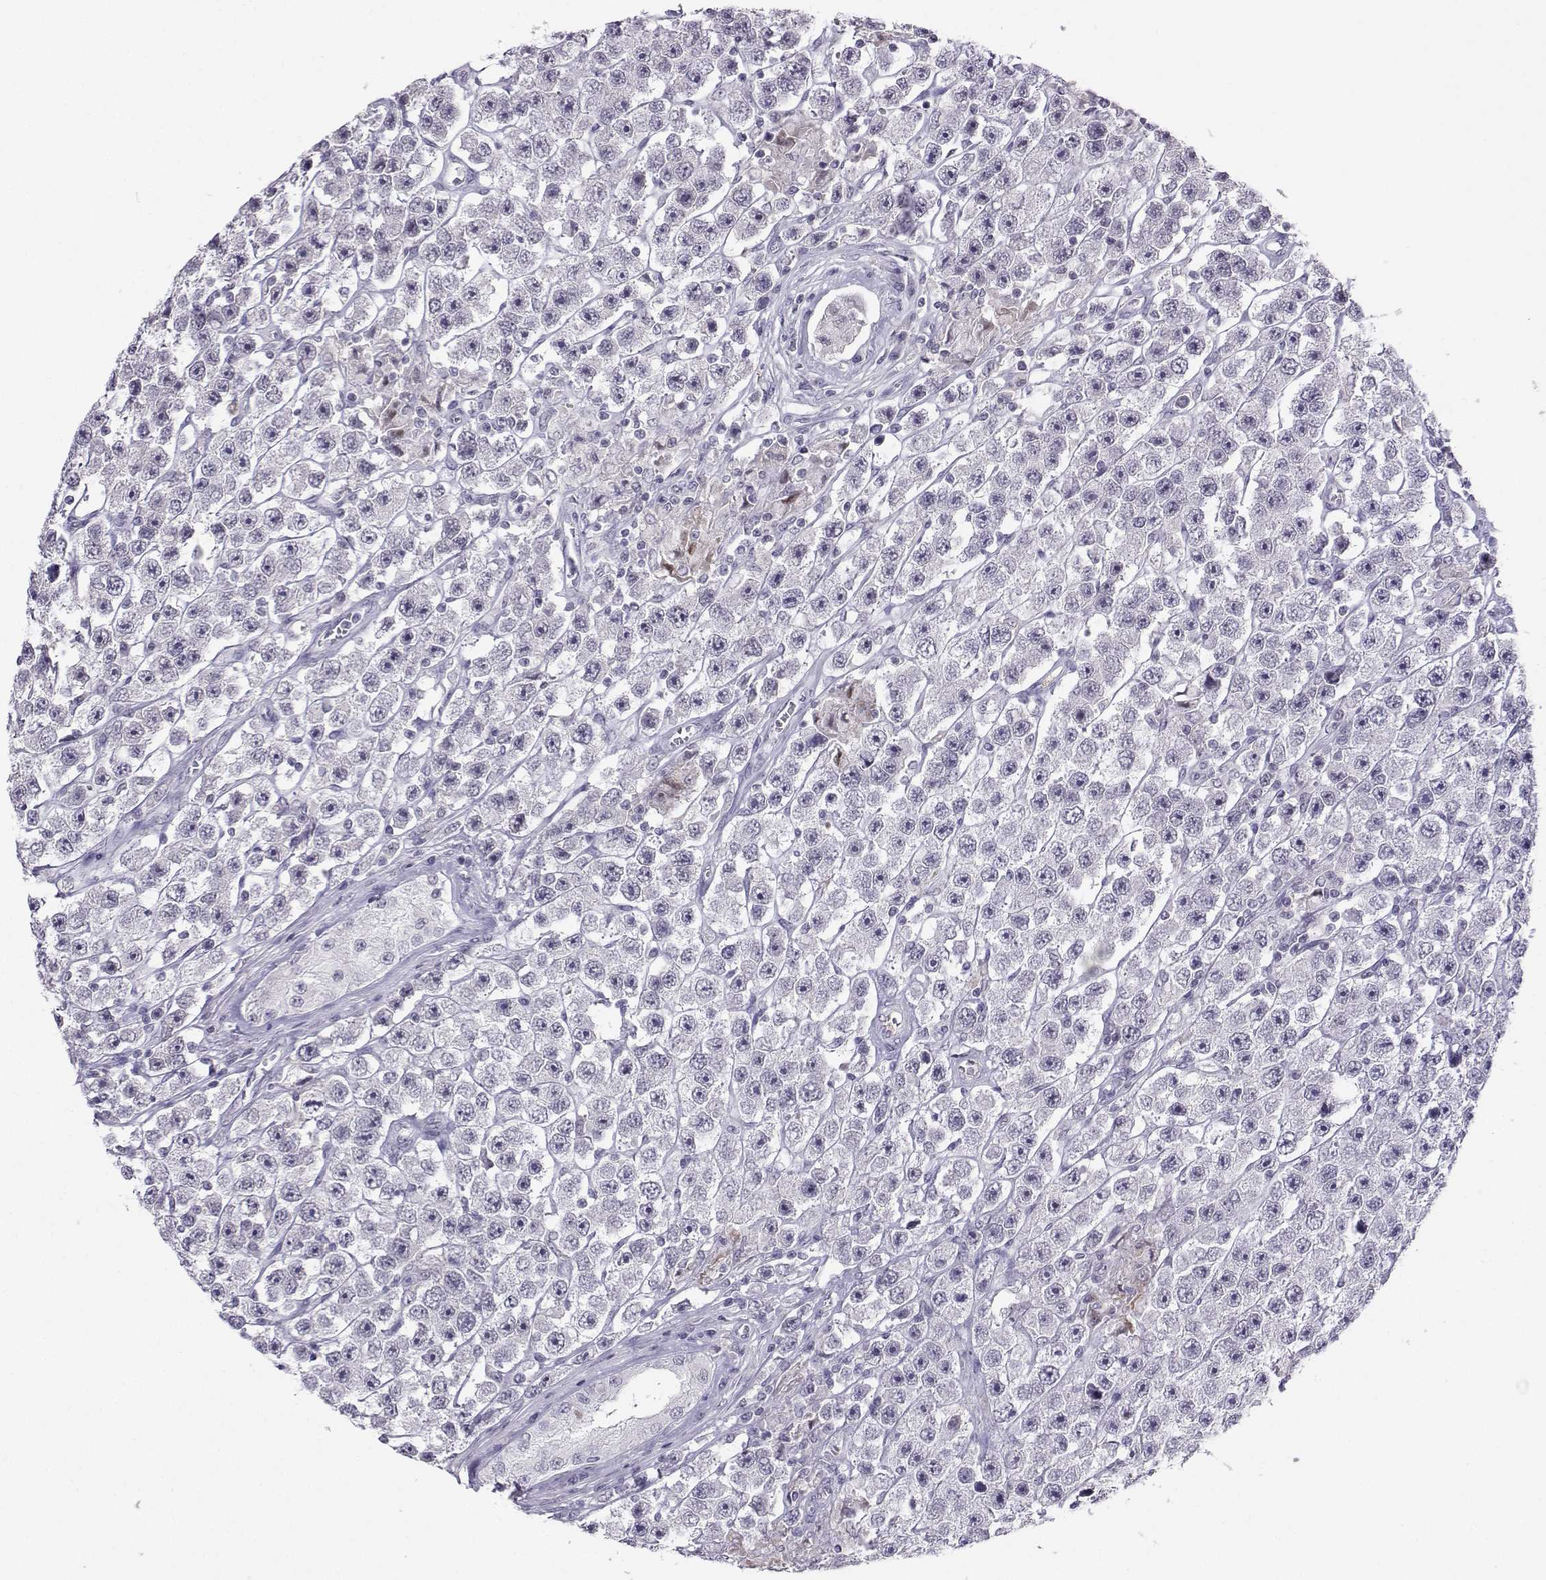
{"staining": {"intensity": "negative", "quantity": "none", "location": "none"}, "tissue": "testis cancer", "cell_type": "Tumor cells", "image_type": "cancer", "snomed": [{"axis": "morphology", "description": "Seminoma, NOS"}, {"axis": "topography", "description": "Testis"}], "caption": "The photomicrograph reveals no significant staining in tumor cells of testis cancer (seminoma). Brightfield microscopy of IHC stained with DAB (brown) and hematoxylin (blue), captured at high magnification.", "gene": "LHX1", "patient": {"sex": "male", "age": 45}}